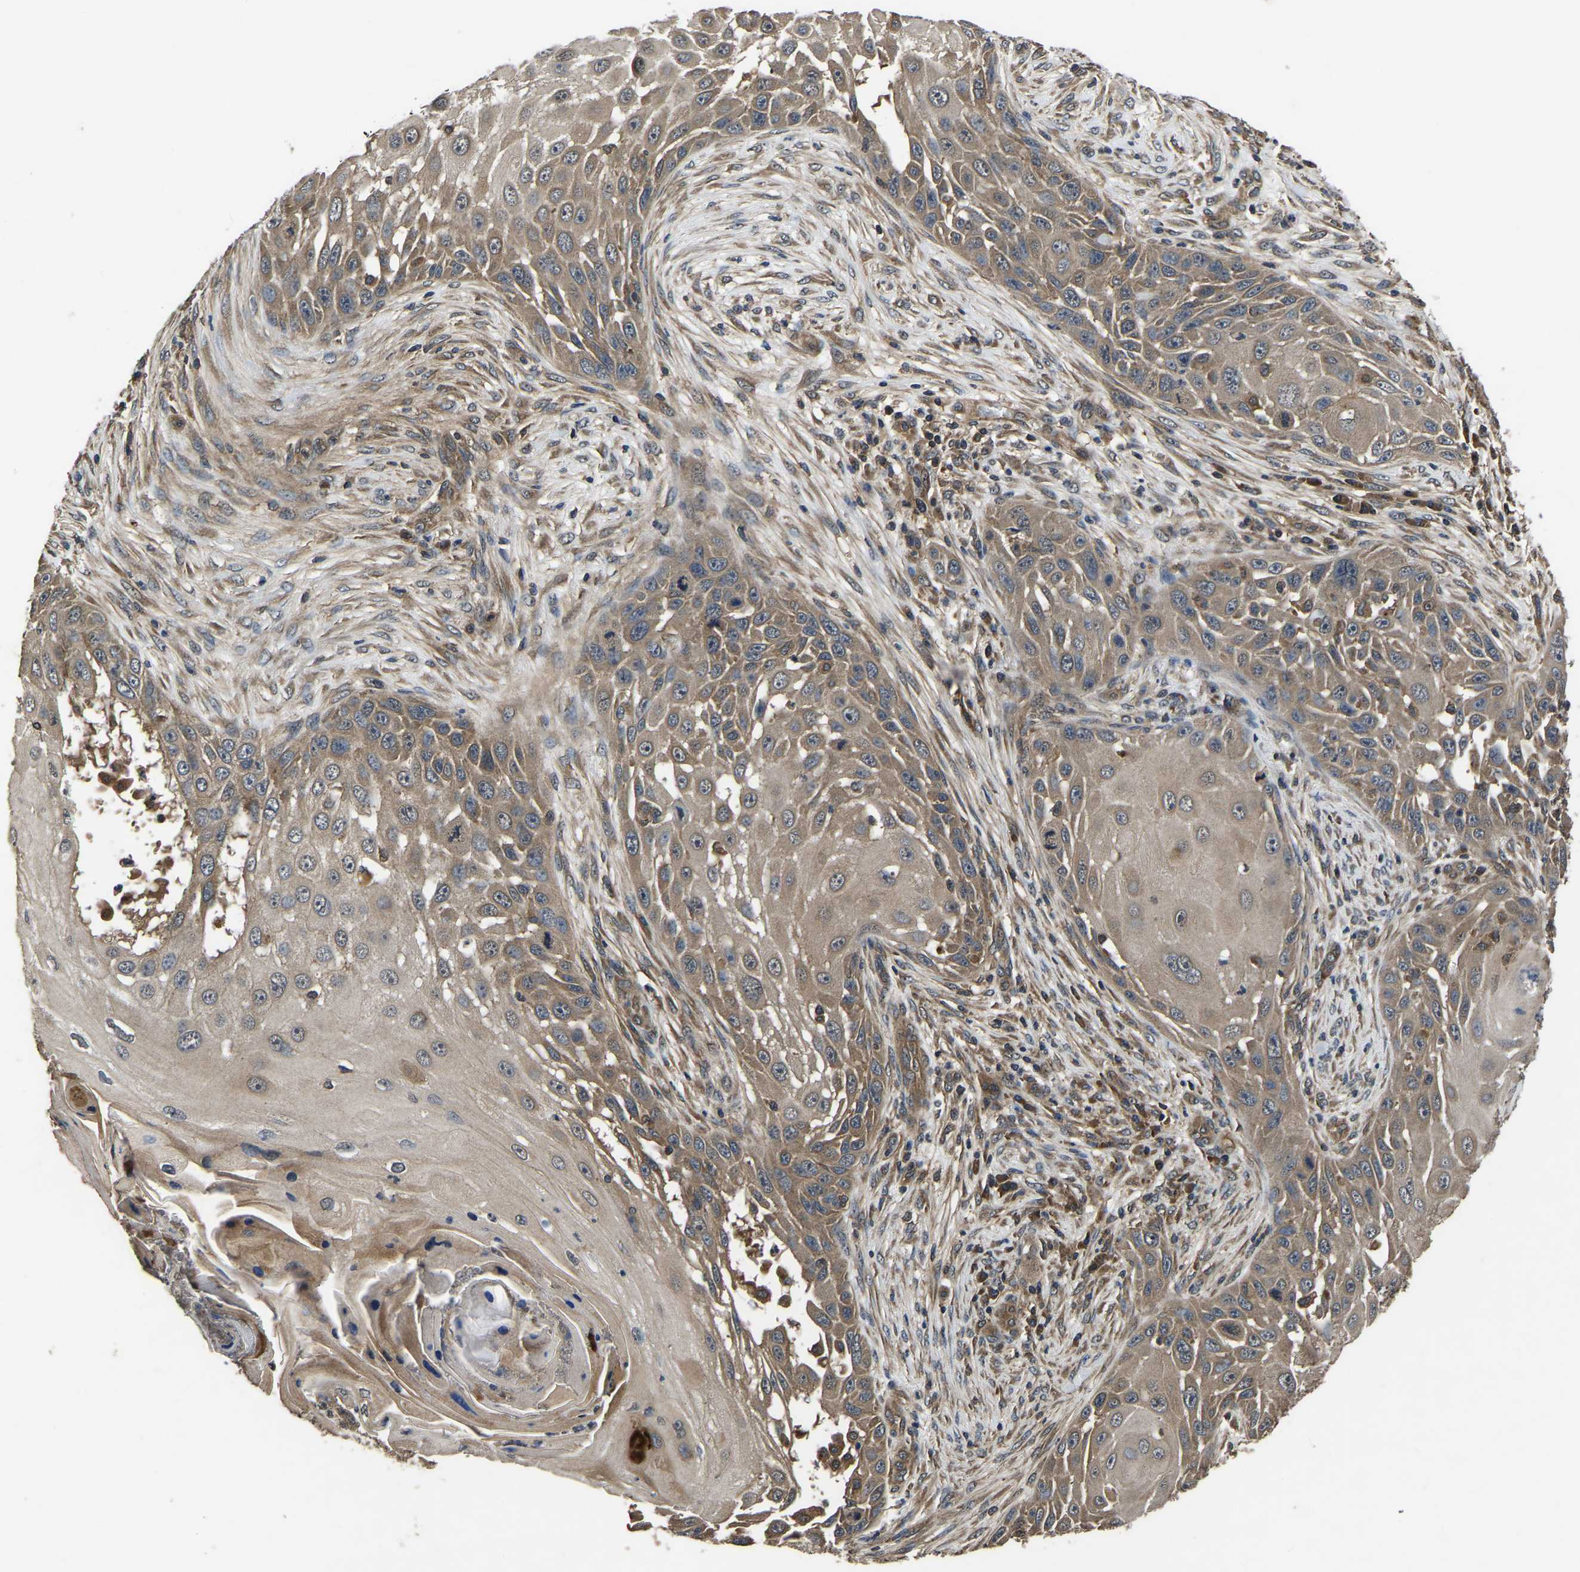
{"staining": {"intensity": "moderate", "quantity": ">75%", "location": "cytoplasmic/membranous"}, "tissue": "skin cancer", "cell_type": "Tumor cells", "image_type": "cancer", "snomed": [{"axis": "morphology", "description": "Squamous cell carcinoma, NOS"}, {"axis": "topography", "description": "Skin"}], "caption": "Skin cancer (squamous cell carcinoma) tissue demonstrates moderate cytoplasmic/membranous expression in approximately >75% of tumor cells Using DAB (brown) and hematoxylin (blue) stains, captured at high magnification using brightfield microscopy.", "gene": "CRYZL1", "patient": {"sex": "female", "age": 44}}